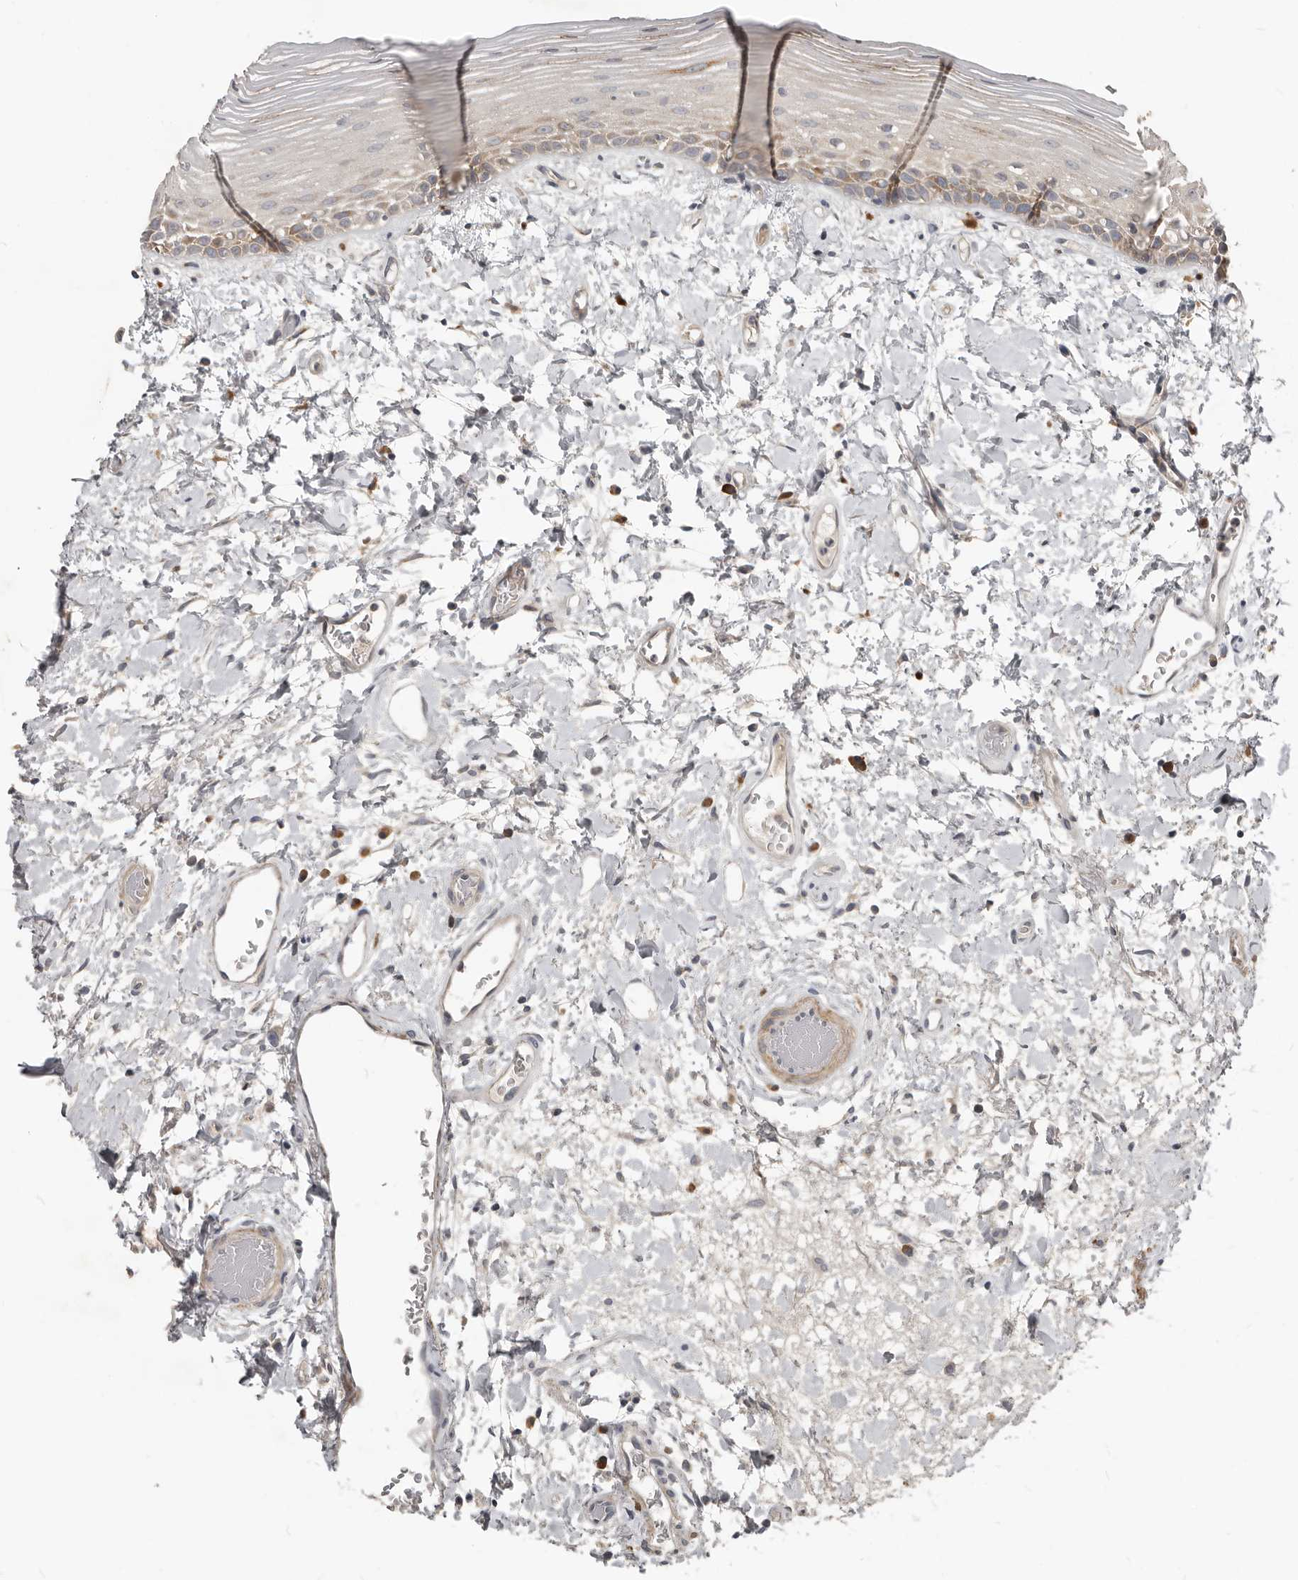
{"staining": {"intensity": "moderate", "quantity": "<25%", "location": "cytoplasmic/membranous"}, "tissue": "oral mucosa", "cell_type": "Squamous epithelial cells", "image_type": "normal", "snomed": [{"axis": "morphology", "description": "Normal tissue, NOS"}, {"axis": "topography", "description": "Oral tissue"}], "caption": "This histopathology image demonstrates unremarkable oral mucosa stained with IHC to label a protein in brown. The cytoplasmic/membranous of squamous epithelial cells show moderate positivity for the protein. Nuclei are counter-stained blue.", "gene": "AKNAD1", "patient": {"sex": "female", "age": 76}}